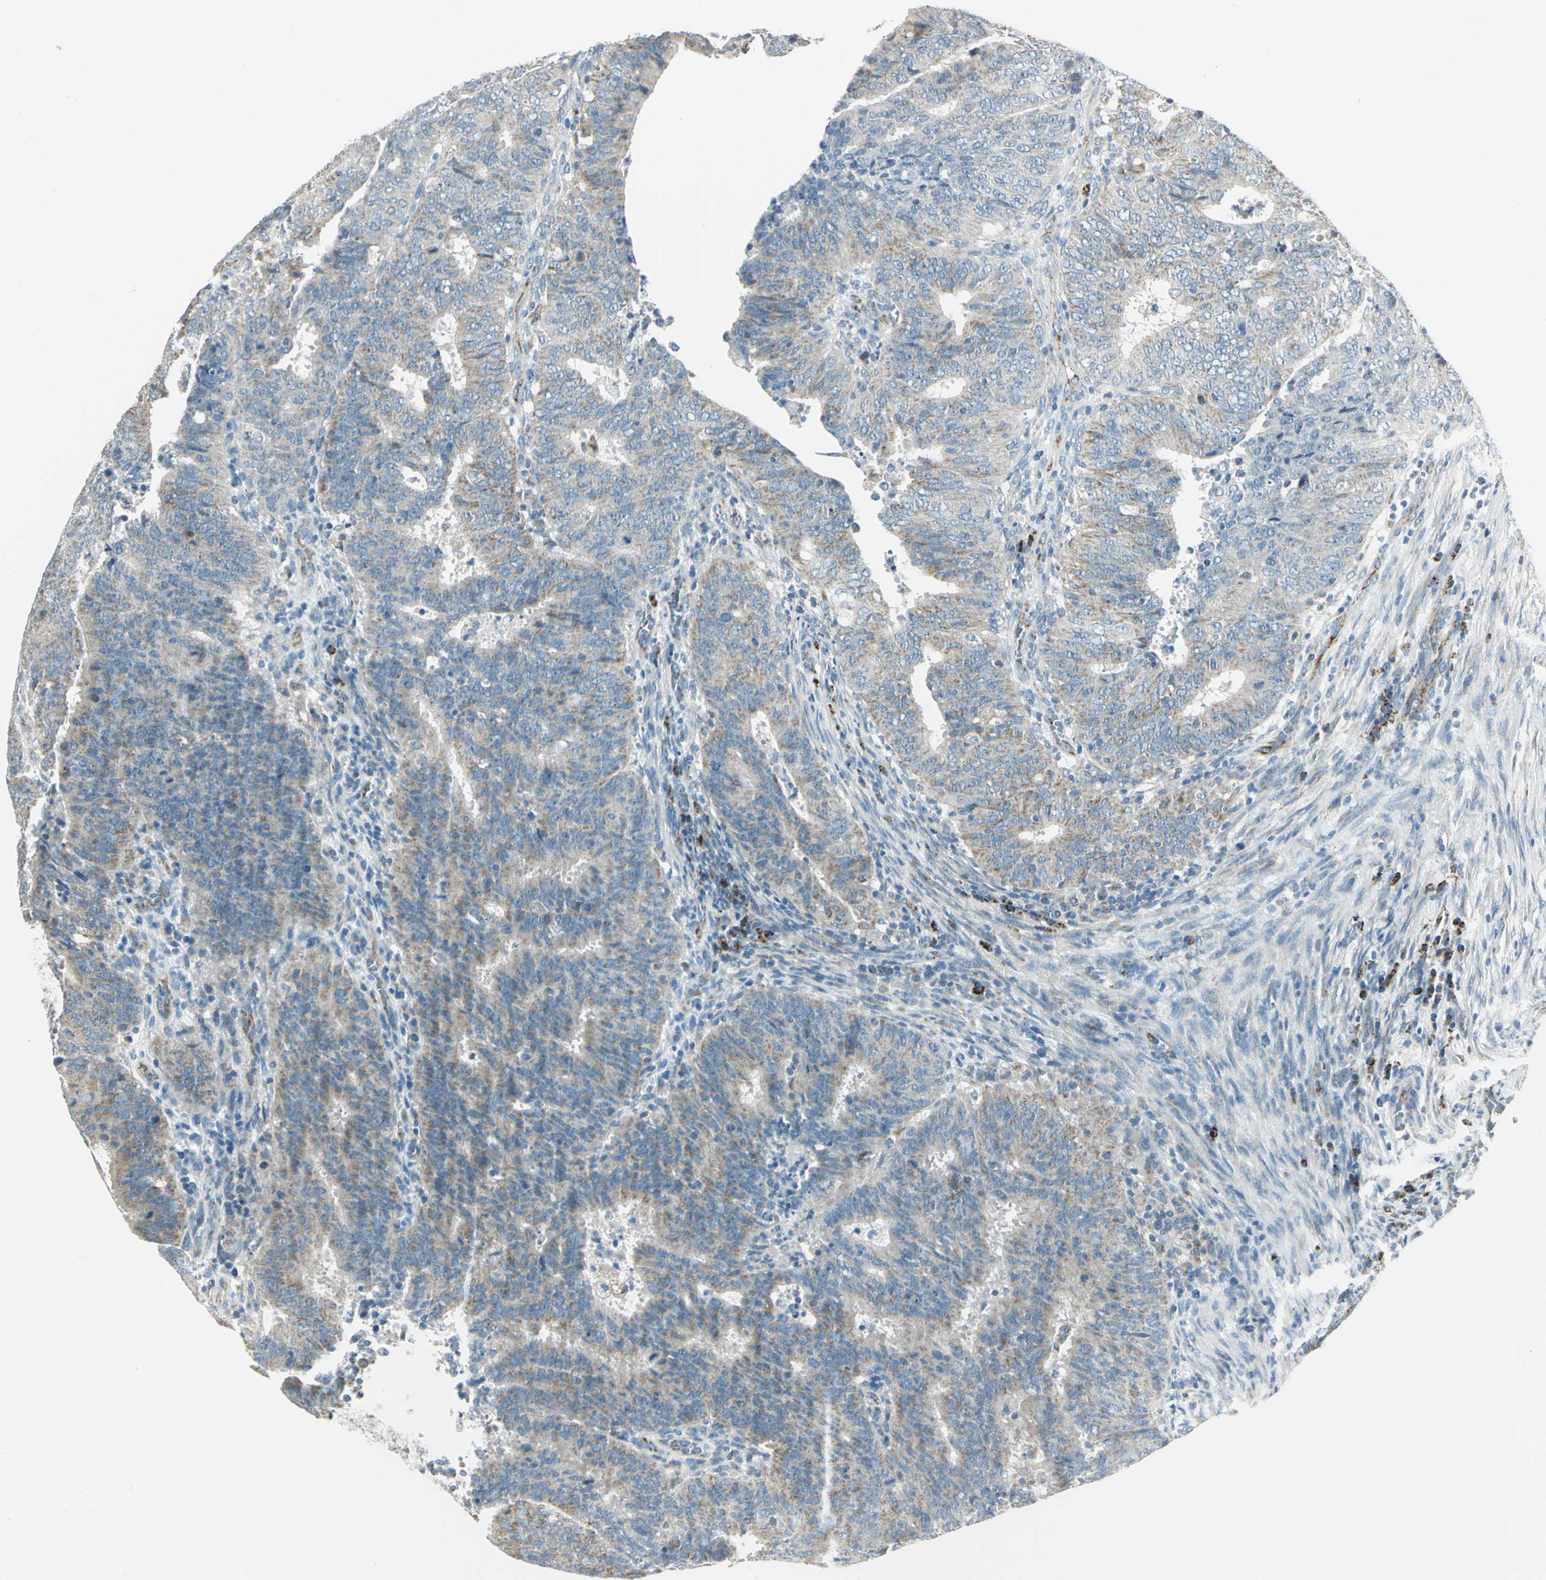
{"staining": {"intensity": "weak", "quantity": "25%-75%", "location": "cytoplasmic/membranous"}, "tissue": "cervical cancer", "cell_type": "Tumor cells", "image_type": "cancer", "snomed": [{"axis": "morphology", "description": "Adenocarcinoma, NOS"}, {"axis": "topography", "description": "Cervix"}], "caption": "A photomicrograph of human cervical cancer stained for a protein displays weak cytoplasmic/membranous brown staining in tumor cells.", "gene": "ACADM", "patient": {"sex": "female", "age": 44}}